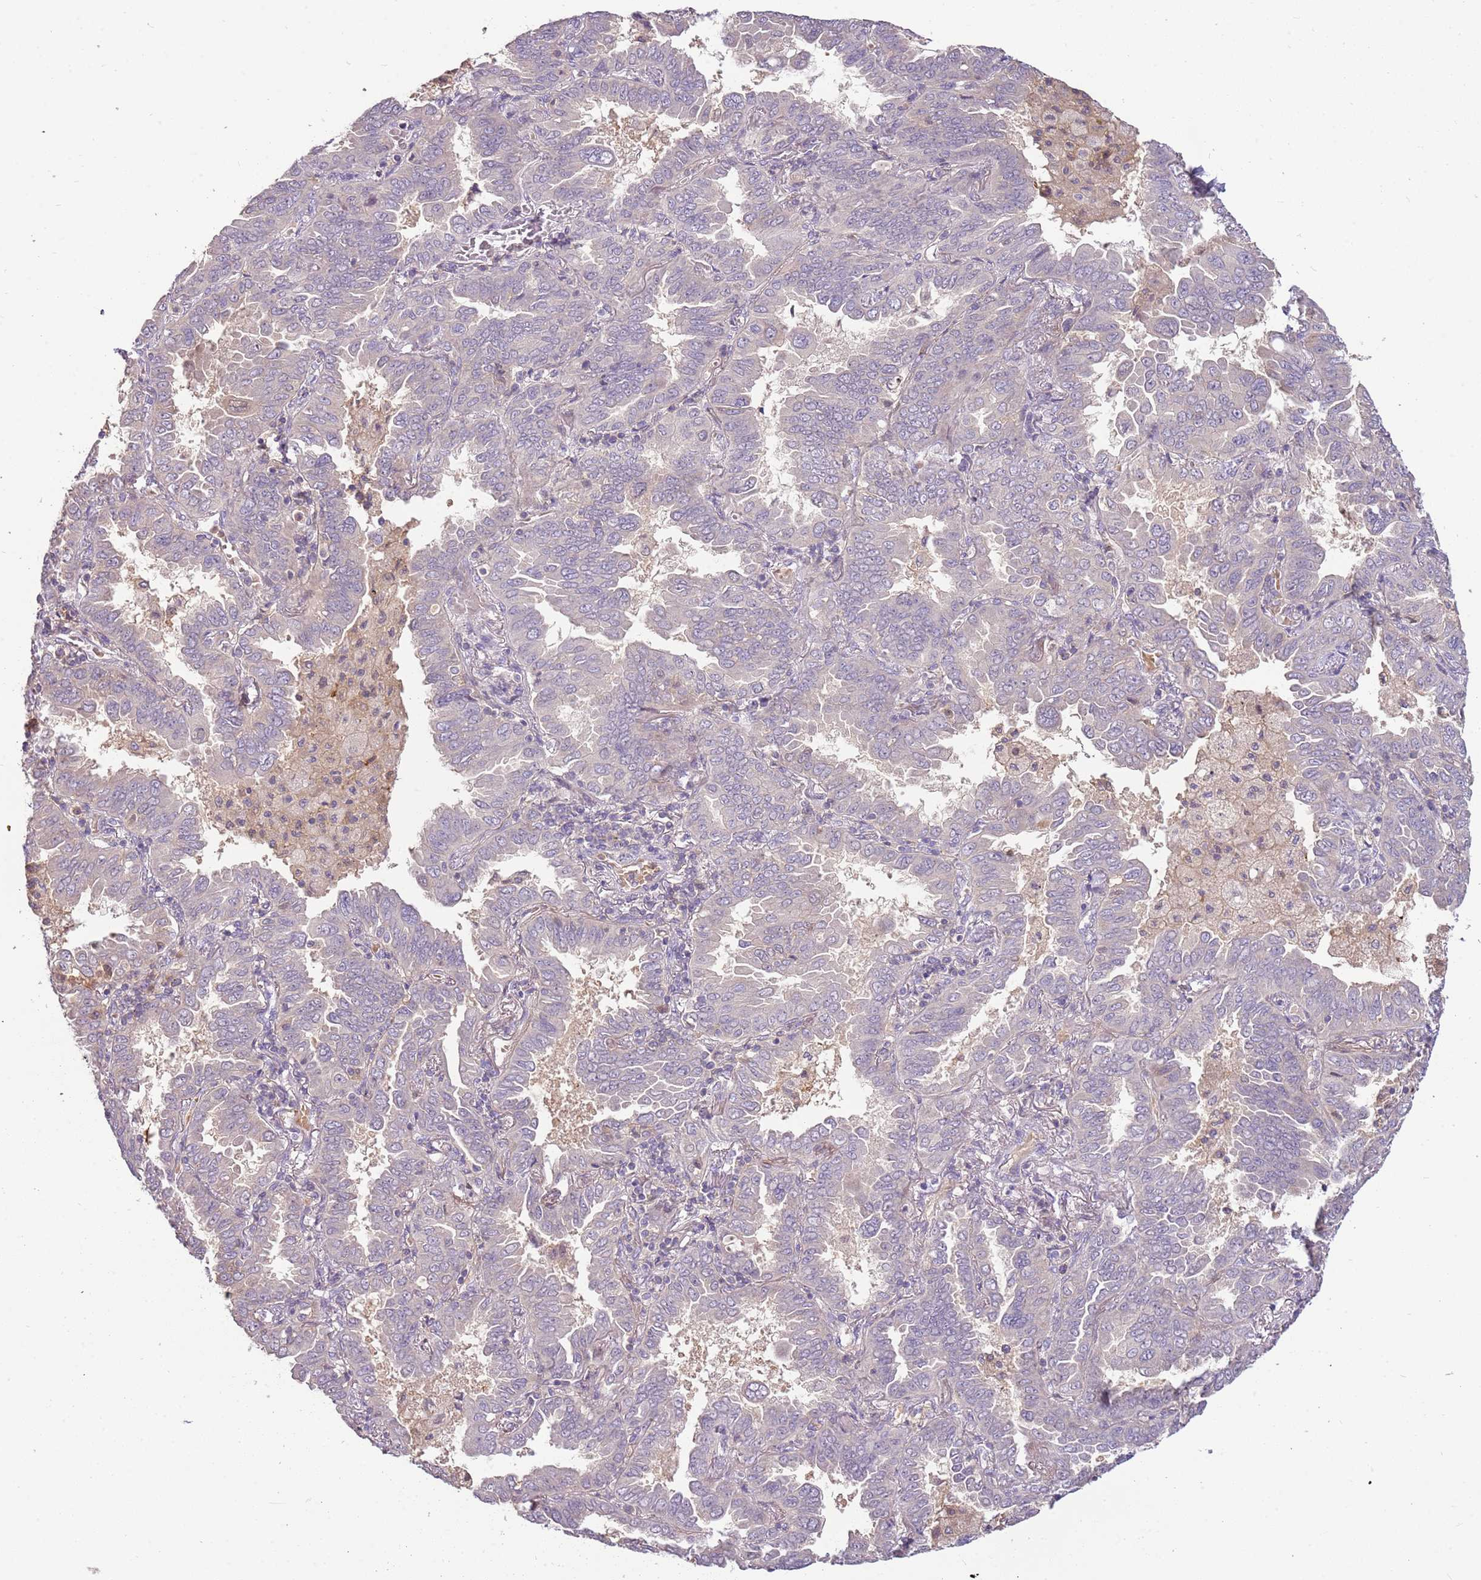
{"staining": {"intensity": "negative", "quantity": "none", "location": "none"}, "tissue": "lung cancer", "cell_type": "Tumor cells", "image_type": "cancer", "snomed": [{"axis": "morphology", "description": "Adenocarcinoma, NOS"}, {"axis": "topography", "description": "Lung"}], "caption": "The micrograph shows no staining of tumor cells in lung adenocarcinoma.", "gene": "ARHGAP5", "patient": {"sex": "male", "age": 64}}